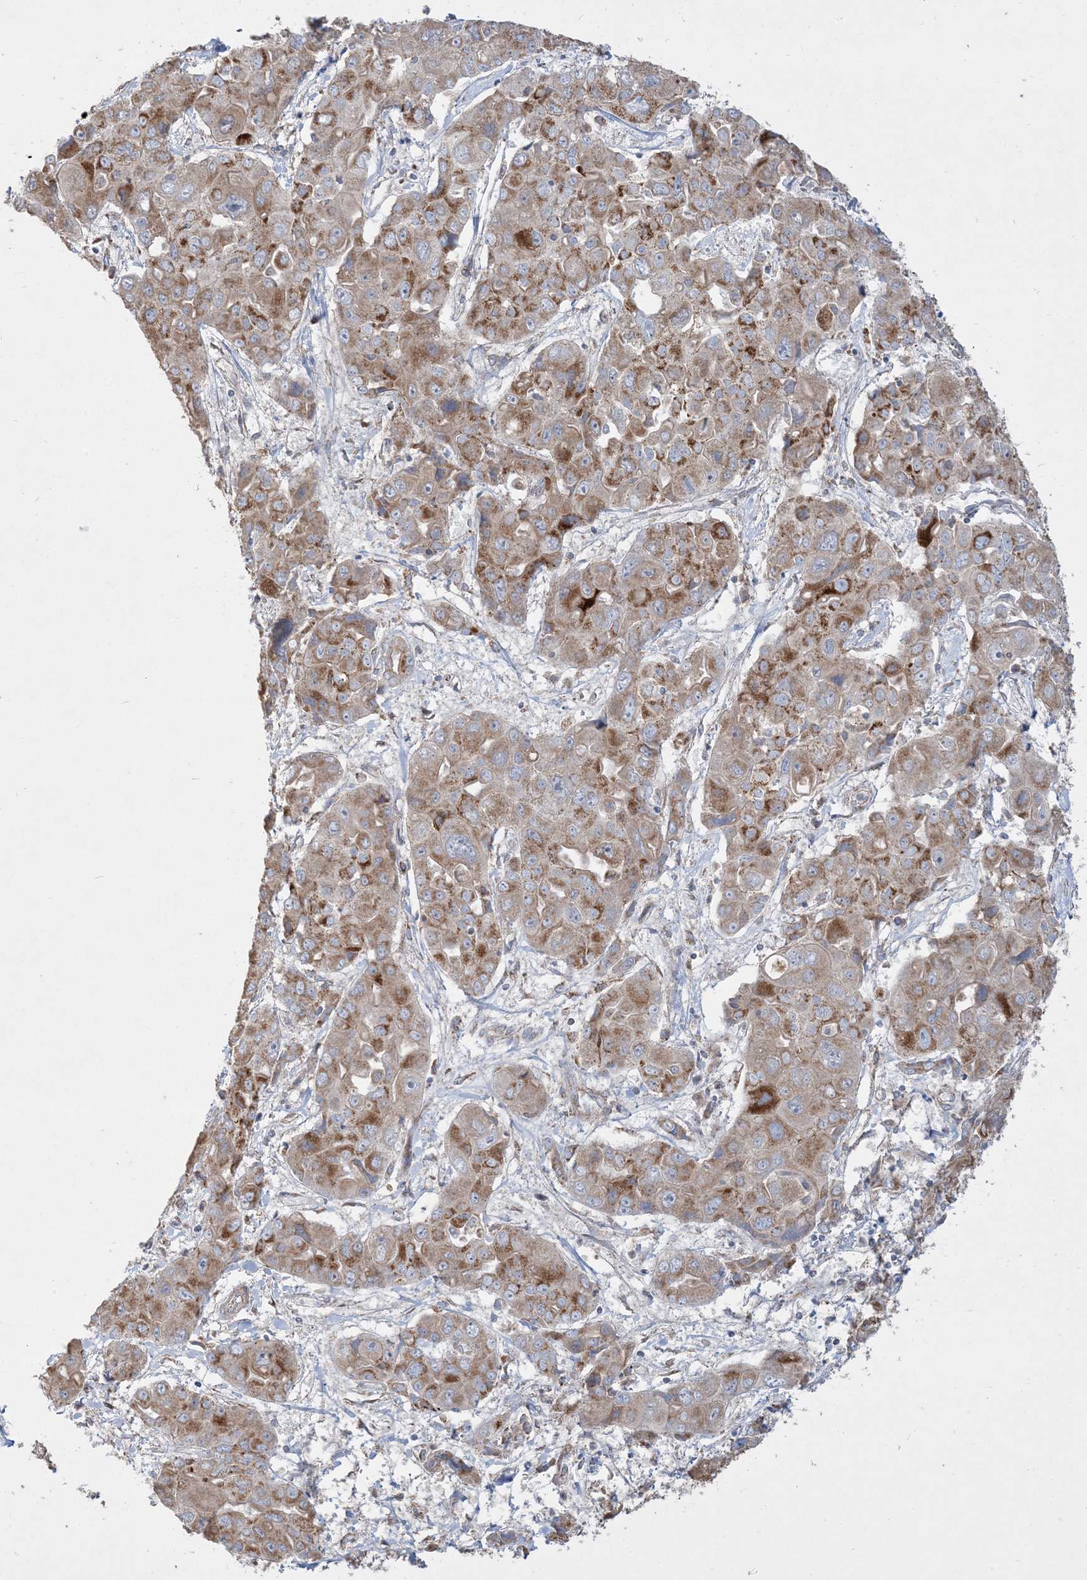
{"staining": {"intensity": "moderate", "quantity": ">75%", "location": "cytoplasmic/membranous"}, "tissue": "liver cancer", "cell_type": "Tumor cells", "image_type": "cancer", "snomed": [{"axis": "morphology", "description": "Cholangiocarcinoma"}, {"axis": "topography", "description": "Liver"}], "caption": "Liver cancer (cholangiocarcinoma) was stained to show a protein in brown. There is medium levels of moderate cytoplasmic/membranous expression in approximately >75% of tumor cells. (Stains: DAB in brown, nuclei in blue, Microscopy: brightfield microscopy at high magnification).", "gene": "NDUFAF3", "patient": {"sex": "male", "age": 67}}